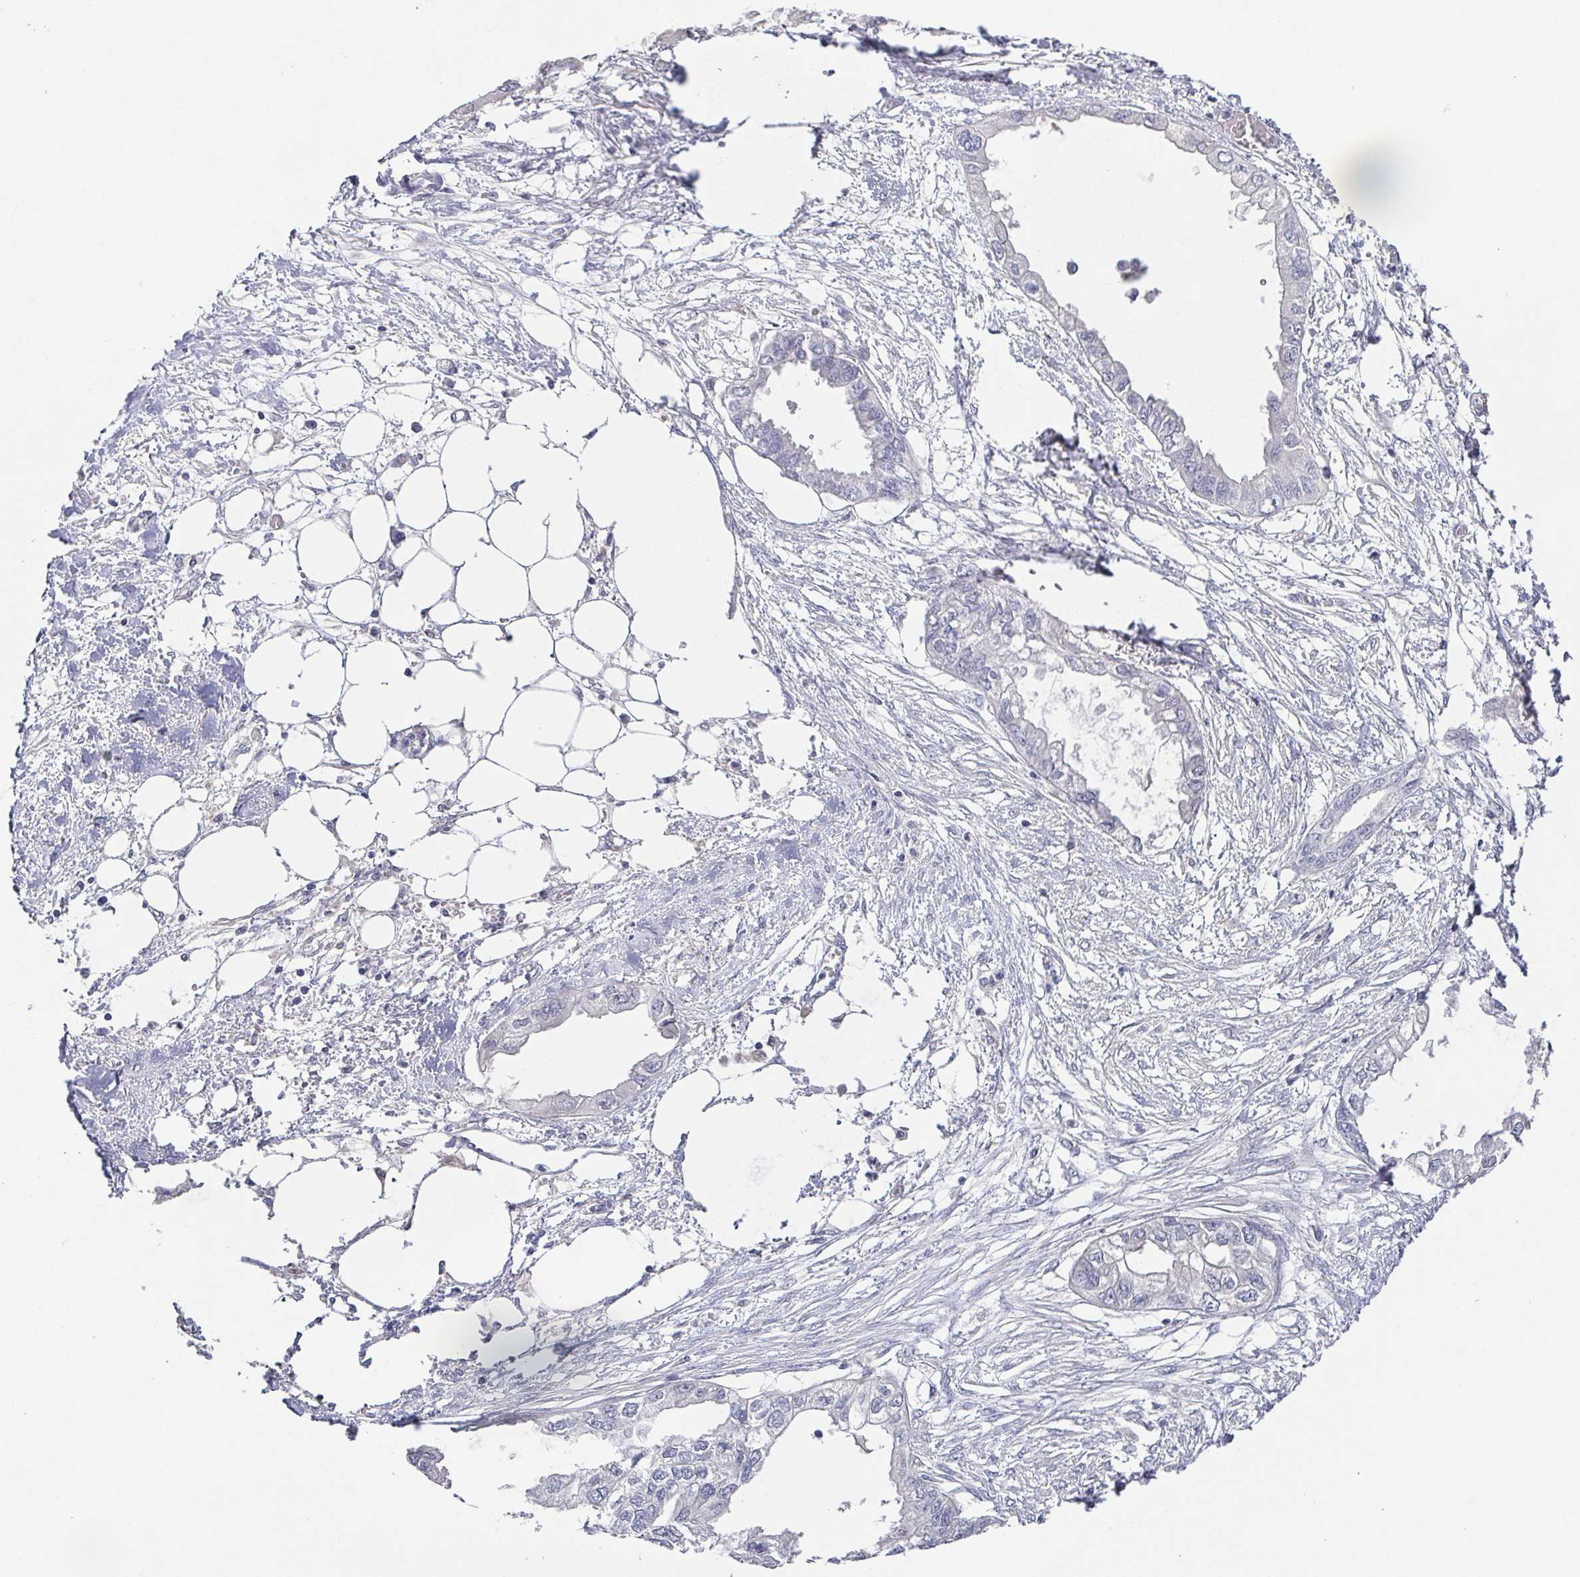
{"staining": {"intensity": "negative", "quantity": "none", "location": "none"}, "tissue": "endometrial cancer", "cell_type": "Tumor cells", "image_type": "cancer", "snomed": [{"axis": "morphology", "description": "Adenocarcinoma, NOS"}, {"axis": "morphology", "description": "Adenocarcinoma, metastatic, NOS"}, {"axis": "topography", "description": "Adipose tissue"}, {"axis": "topography", "description": "Endometrium"}], "caption": "This is an immunohistochemistry histopathology image of endometrial metastatic adenocarcinoma. There is no staining in tumor cells.", "gene": "RNASE7", "patient": {"sex": "female", "age": 67}}